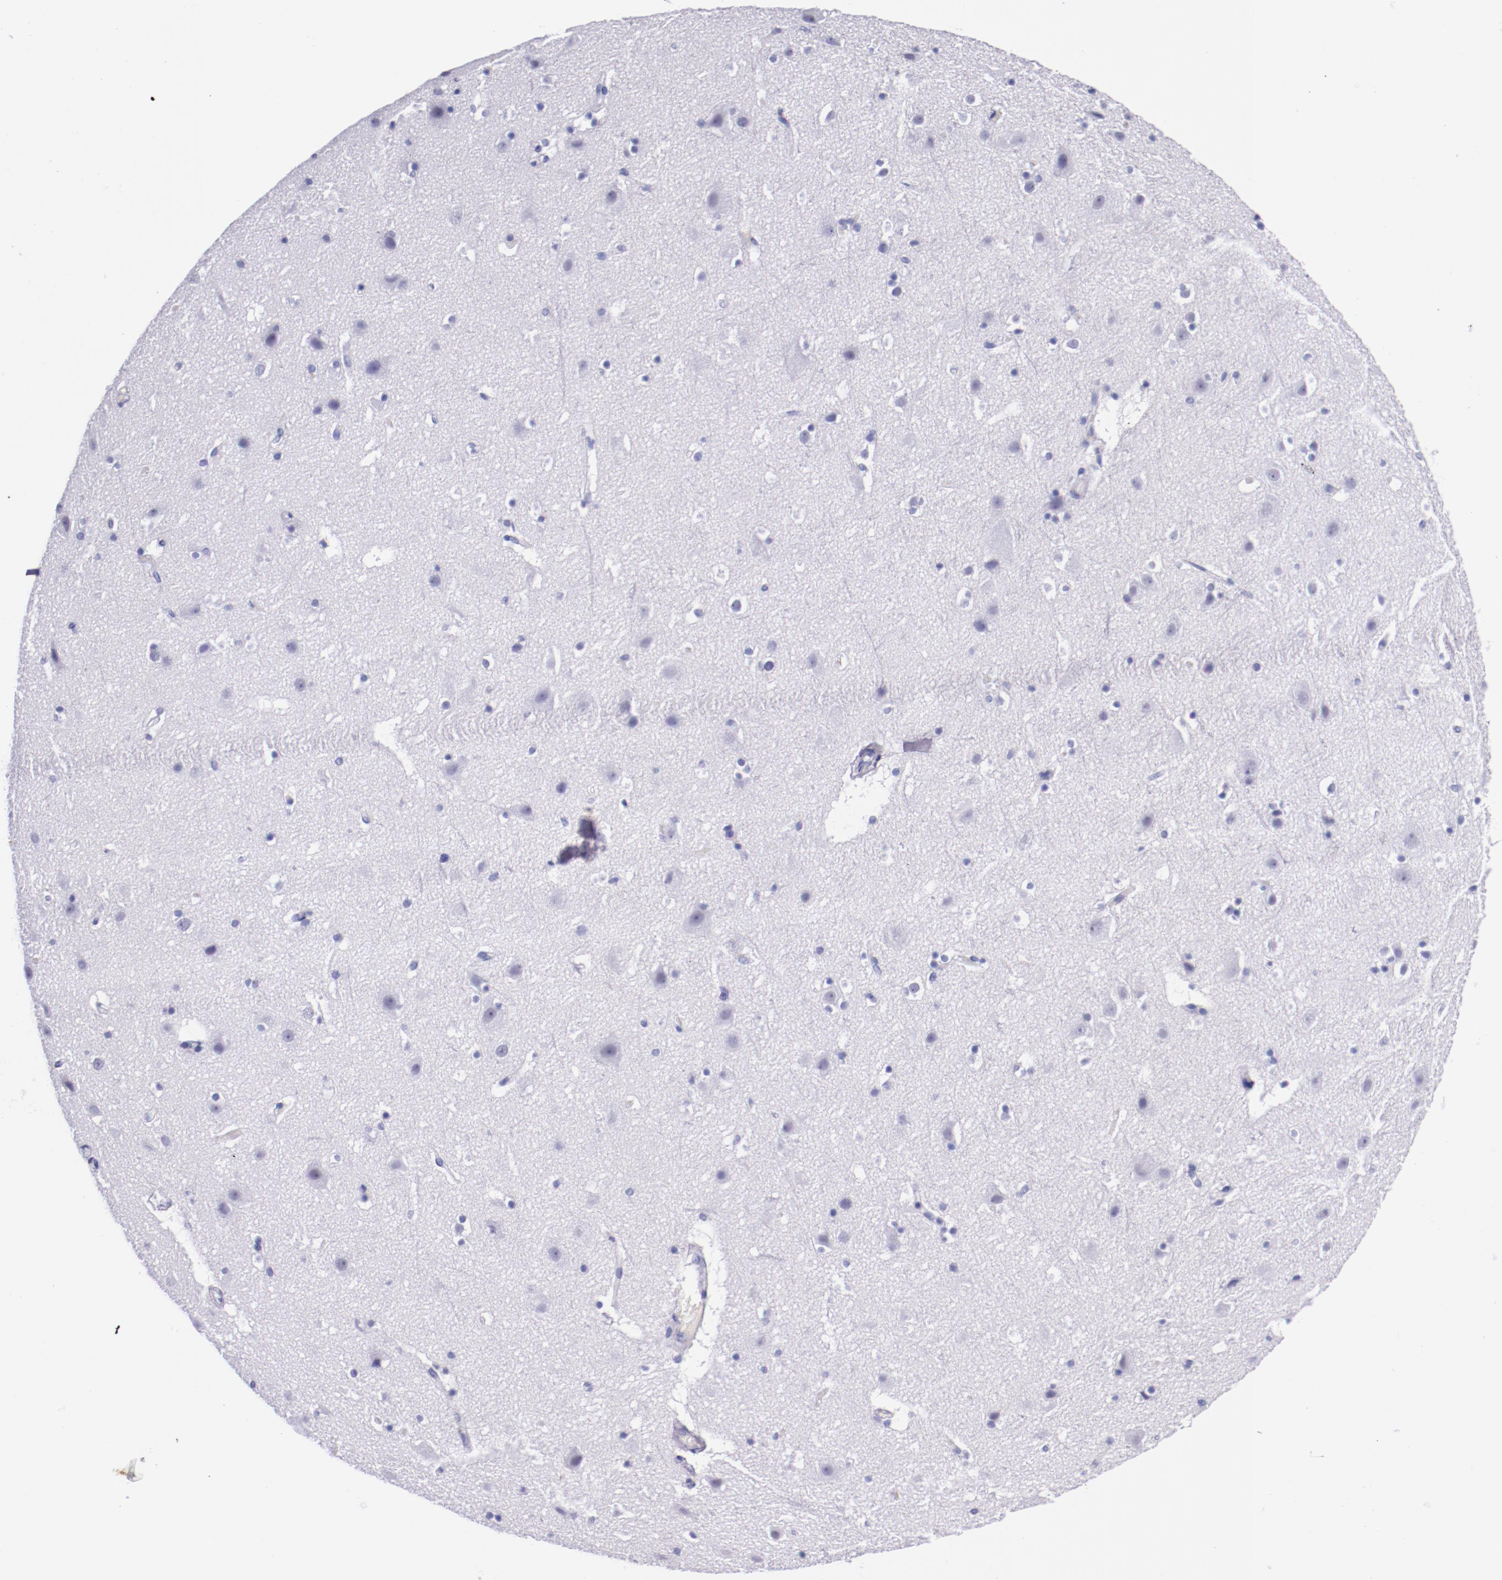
{"staining": {"intensity": "negative", "quantity": "none", "location": "none"}, "tissue": "cerebral cortex", "cell_type": "Endothelial cells", "image_type": "normal", "snomed": [{"axis": "morphology", "description": "Normal tissue, NOS"}, {"axis": "topography", "description": "Cerebral cortex"}], "caption": "A high-resolution histopathology image shows immunohistochemistry staining of normal cerebral cortex, which demonstrates no significant expression in endothelial cells. (Brightfield microscopy of DAB (3,3'-diaminobenzidine) immunohistochemistry at high magnification).", "gene": "IRF4", "patient": {"sex": "male", "age": 45}}